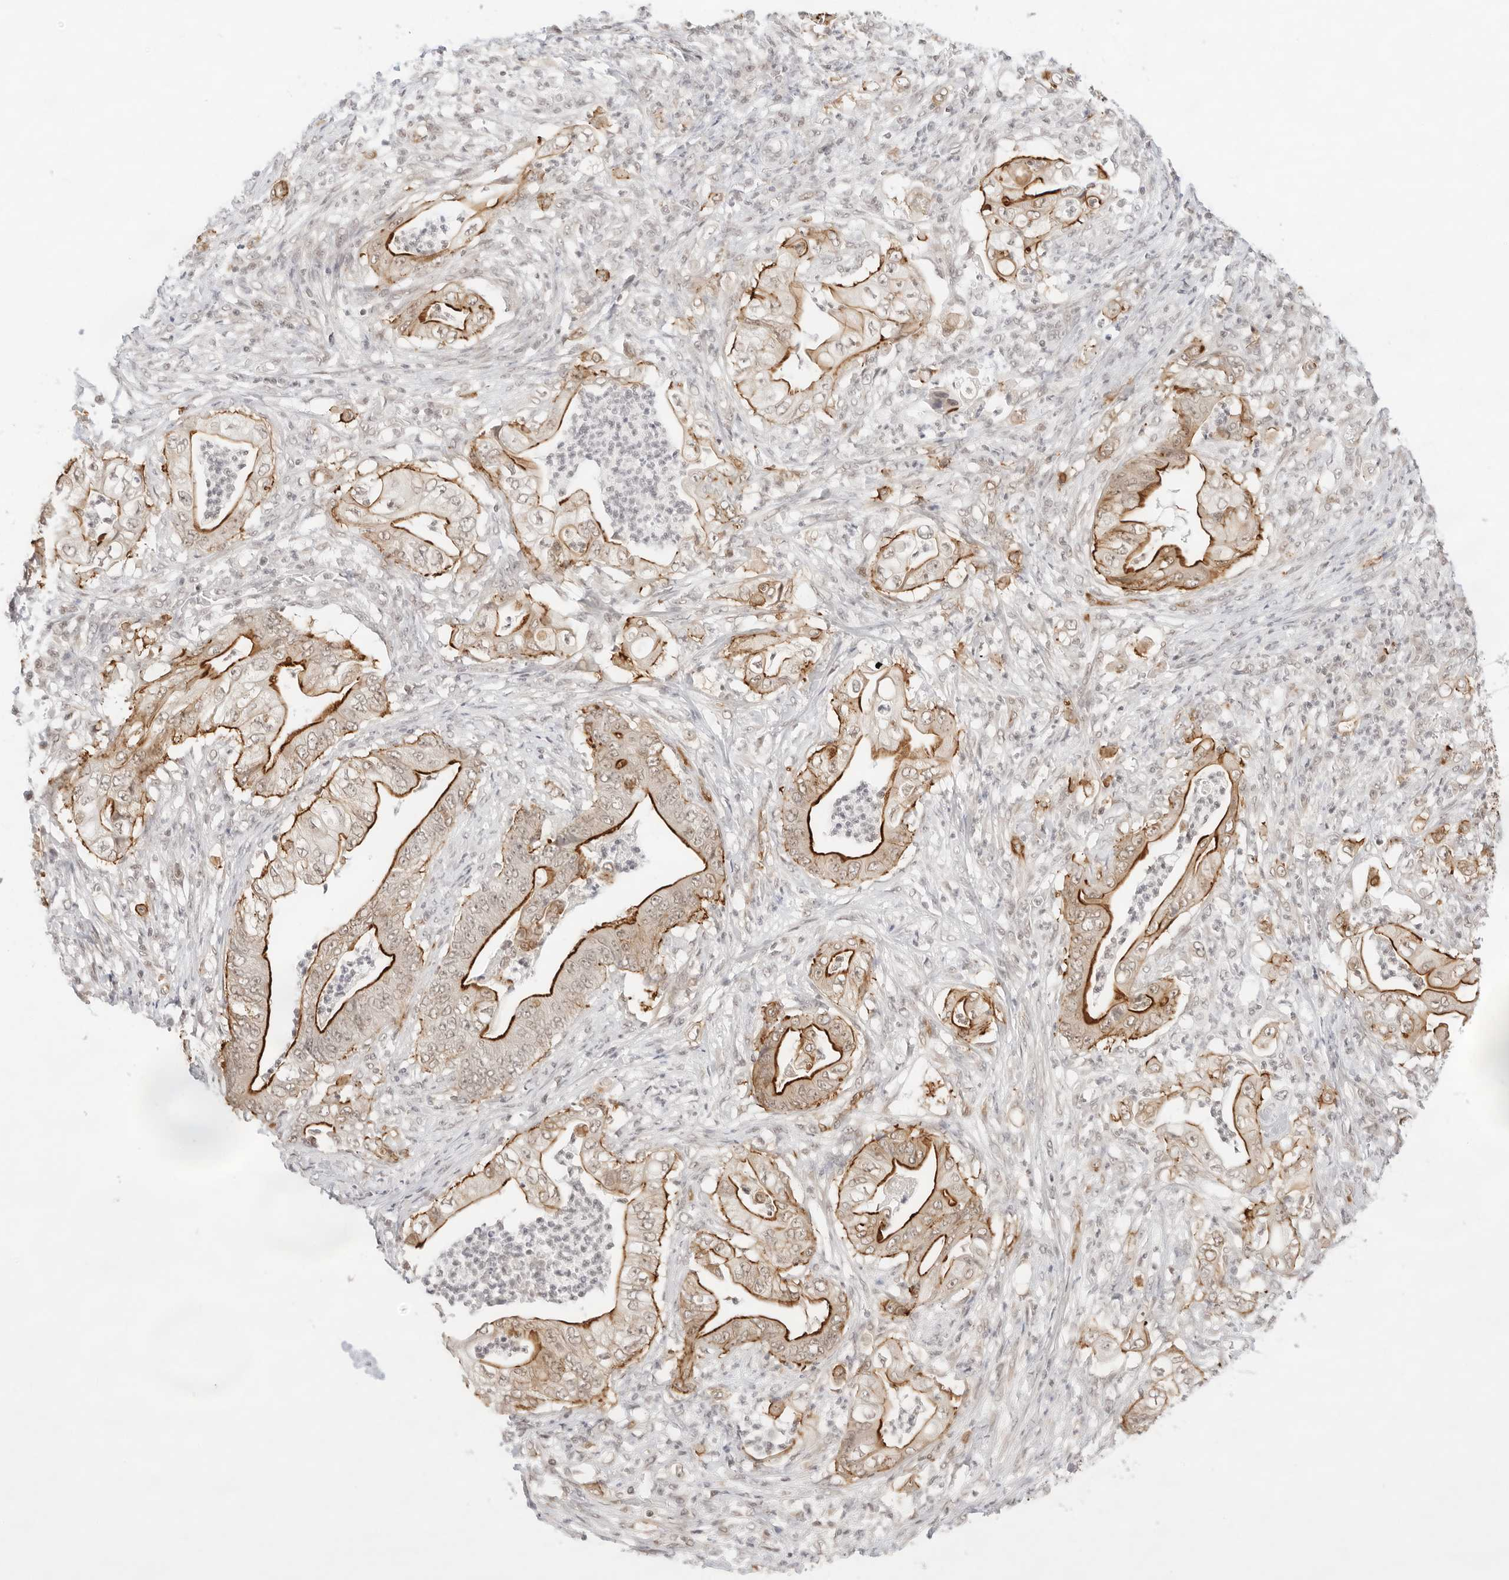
{"staining": {"intensity": "strong", "quantity": "25%-75%", "location": "cytoplasmic/membranous"}, "tissue": "stomach cancer", "cell_type": "Tumor cells", "image_type": "cancer", "snomed": [{"axis": "morphology", "description": "Adenocarcinoma, NOS"}, {"axis": "topography", "description": "Stomach"}], "caption": "A high-resolution photomicrograph shows IHC staining of adenocarcinoma (stomach), which reveals strong cytoplasmic/membranous expression in about 25%-75% of tumor cells. The protein is stained brown, and the nuclei are stained in blue (DAB IHC with brightfield microscopy, high magnification).", "gene": "GNAS", "patient": {"sex": "female", "age": 73}}